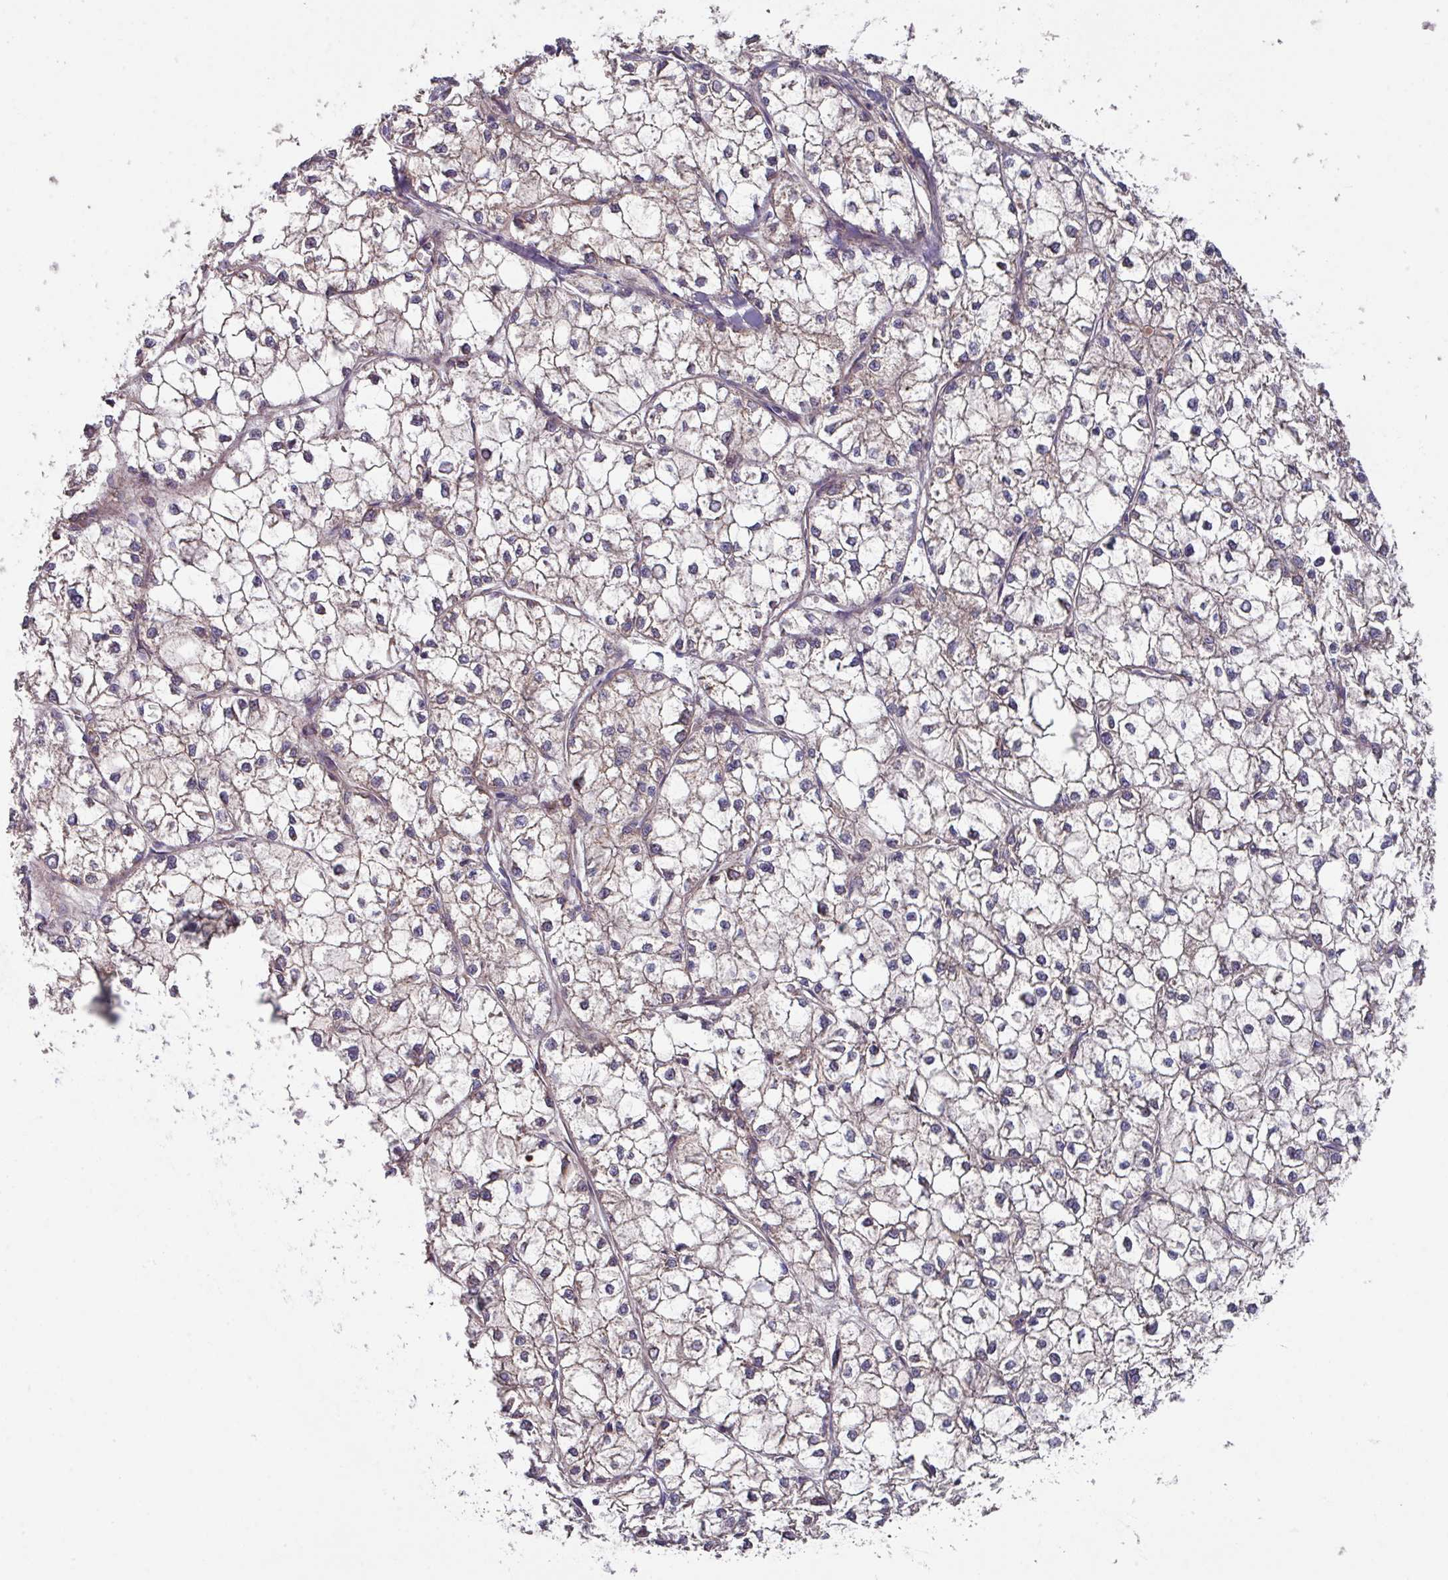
{"staining": {"intensity": "weak", "quantity": ">75%", "location": "cytoplasmic/membranous"}, "tissue": "liver cancer", "cell_type": "Tumor cells", "image_type": "cancer", "snomed": [{"axis": "morphology", "description": "Carcinoma, Hepatocellular, NOS"}, {"axis": "topography", "description": "Liver"}], "caption": "Immunohistochemical staining of liver cancer demonstrates weak cytoplasmic/membranous protein staining in approximately >75% of tumor cells. (Stains: DAB in brown, nuclei in blue, Microscopy: brightfield microscopy at high magnification).", "gene": "DCAF12L2", "patient": {"sex": "female", "age": 43}}